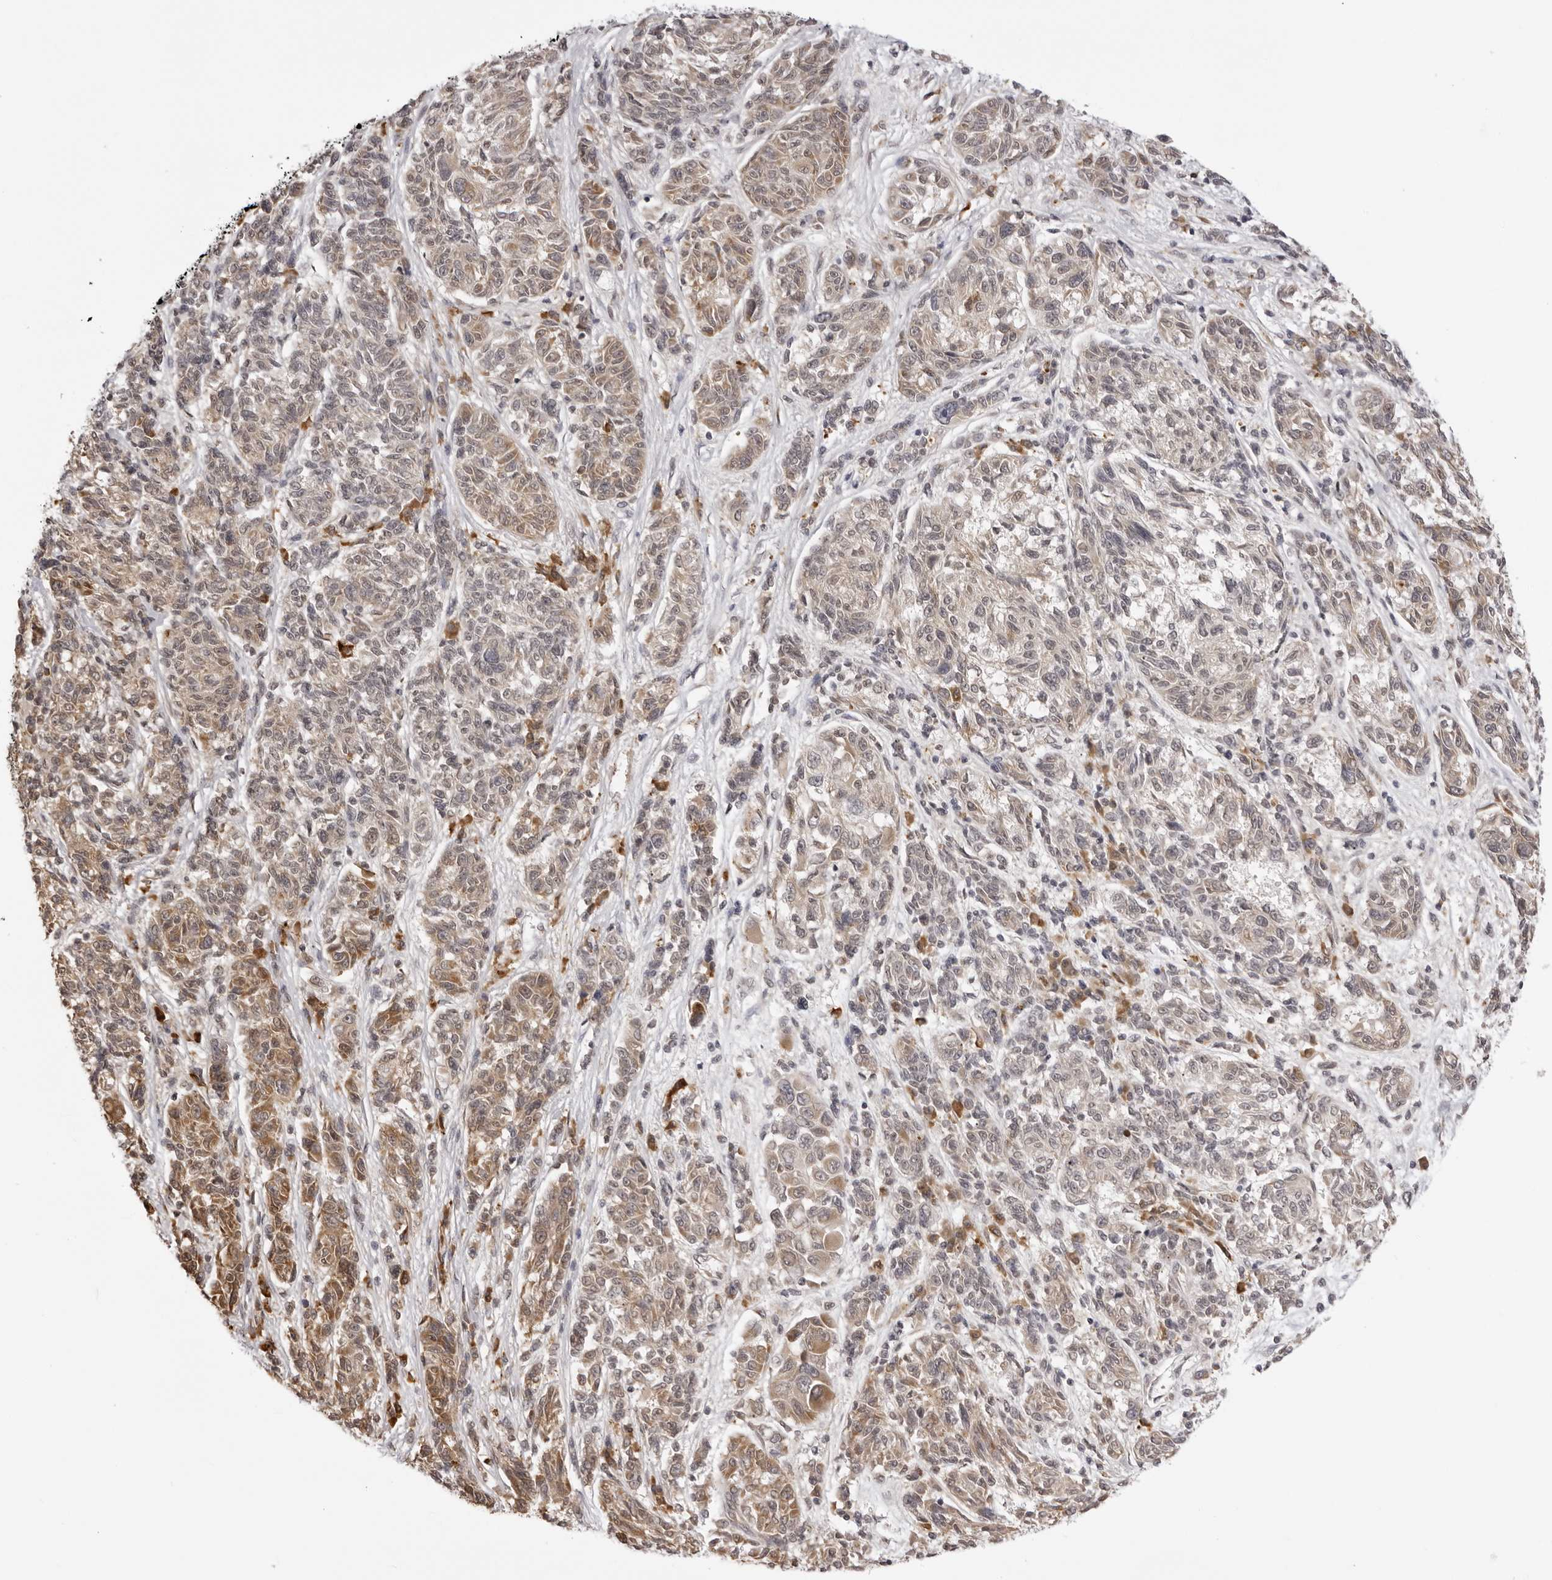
{"staining": {"intensity": "moderate", "quantity": ">75%", "location": "cytoplasmic/membranous"}, "tissue": "melanoma", "cell_type": "Tumor cells", "image_type": "cancer", "snomed": [{"axis": "morphology", "description": "Malignant melanoma, NOS"}, {"axis": "topography", "description": "Skin"}], "caption": "Malignant melanoma stained with a protein marker shows moderate staining in tumor cells.", "gene": "ZC3H11A", "patient": {"sex": "male", "age": 53}}